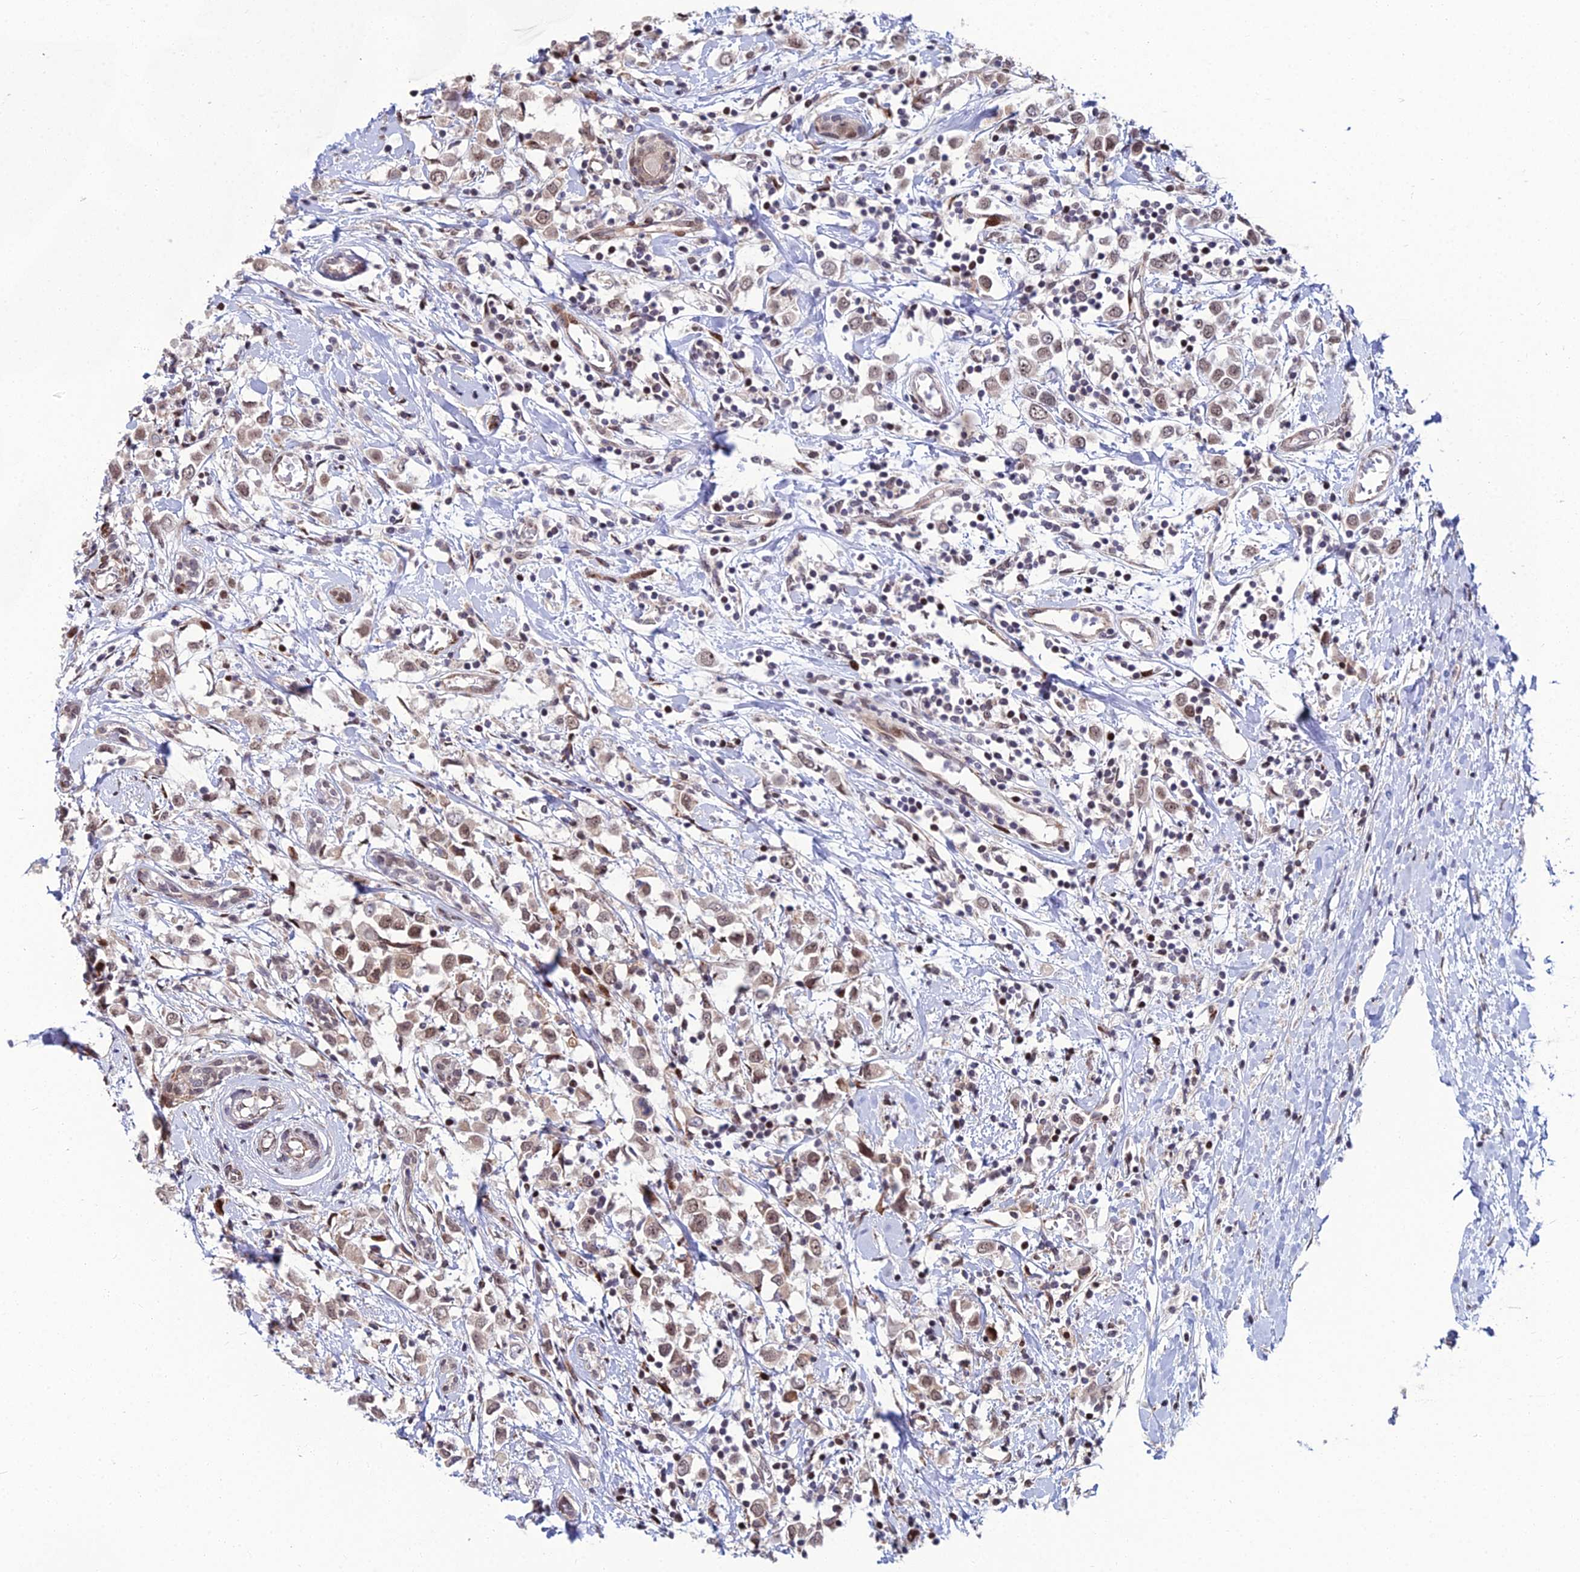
{"staining": {"intensity": "moderate", "quantity": ">75%", "location": "nuclear"}, "tissue": "breast cancer", "cell_type": "Tumor cells", "image_type": "cancer", "snomed": [{"axis": "morphology", "description": "Duct carcinoma"}, {"axis": "topography", "description": "Breast"}], "caption": "Moderate nuclear protein positivity is seen in about >75% of tumor cells in breast cancer.", "gene": "ZNF668", "patient": {"sex": "female", "age": 61}}